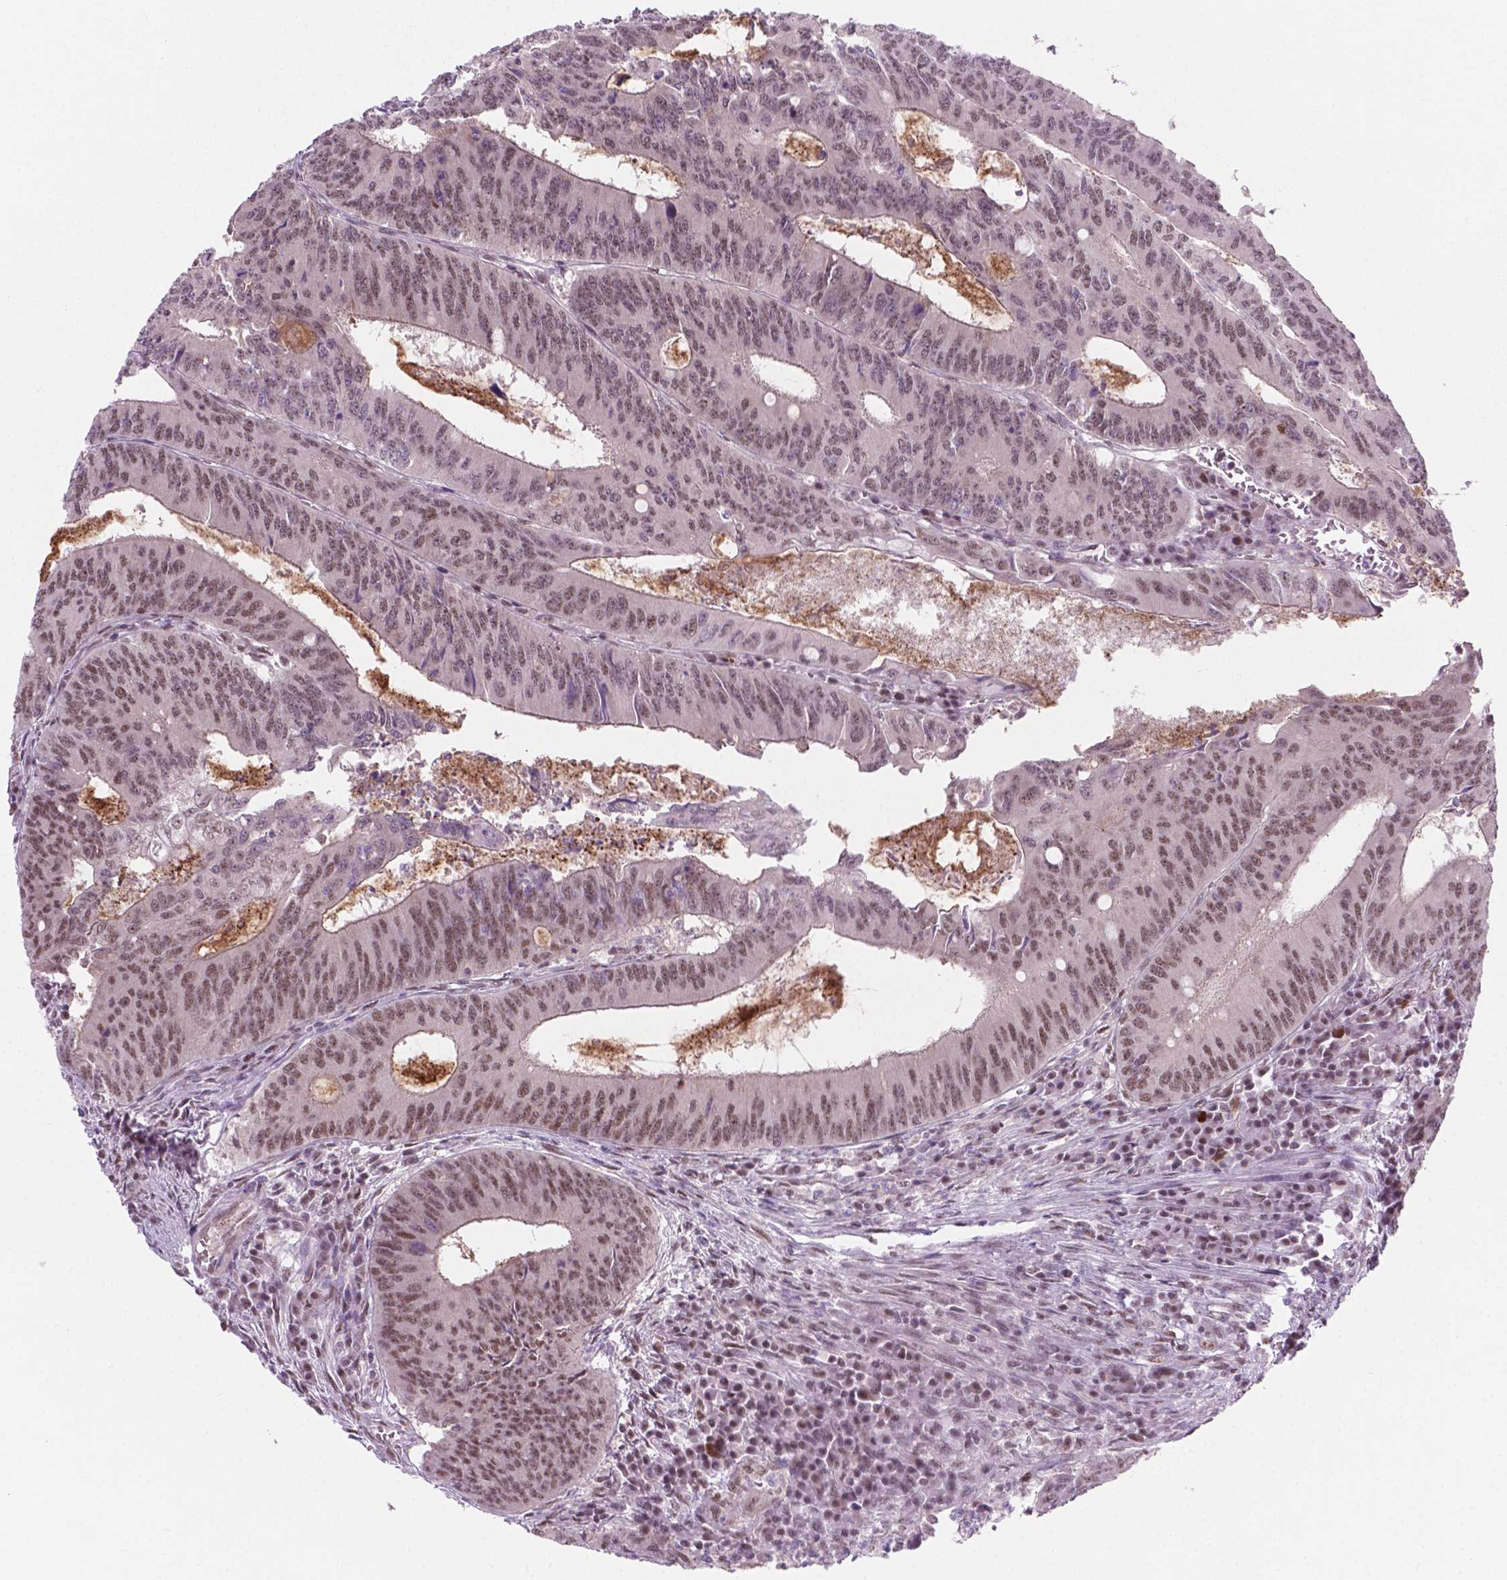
{"staining": {"intensity": "moderate", "quantity": ">75%", "location": "cytoplasmic/membranous,nuclear"}, "tissue": "colorectal cancer", "cell_type": "Tumor cells", "image_type": "cancer", "snomed": [{"axis": "morphology", "description": "Adenocarcinoma, NOS"}, {"axis": "topography", "description": "Colon"}], "caption": "DAB (3,3'-diaminobenzidine) immunohistochemical staining of adenocarcinoma (colorectal) displays moderate cytoplasmic/membranous and nuclear protein positivity in about >75% of tumor cells. The protein of interest is shown in brown color, while the nuclei are stained blue.", "gene": "PHAX", "patient": {"sex": "male", "age": 67}}